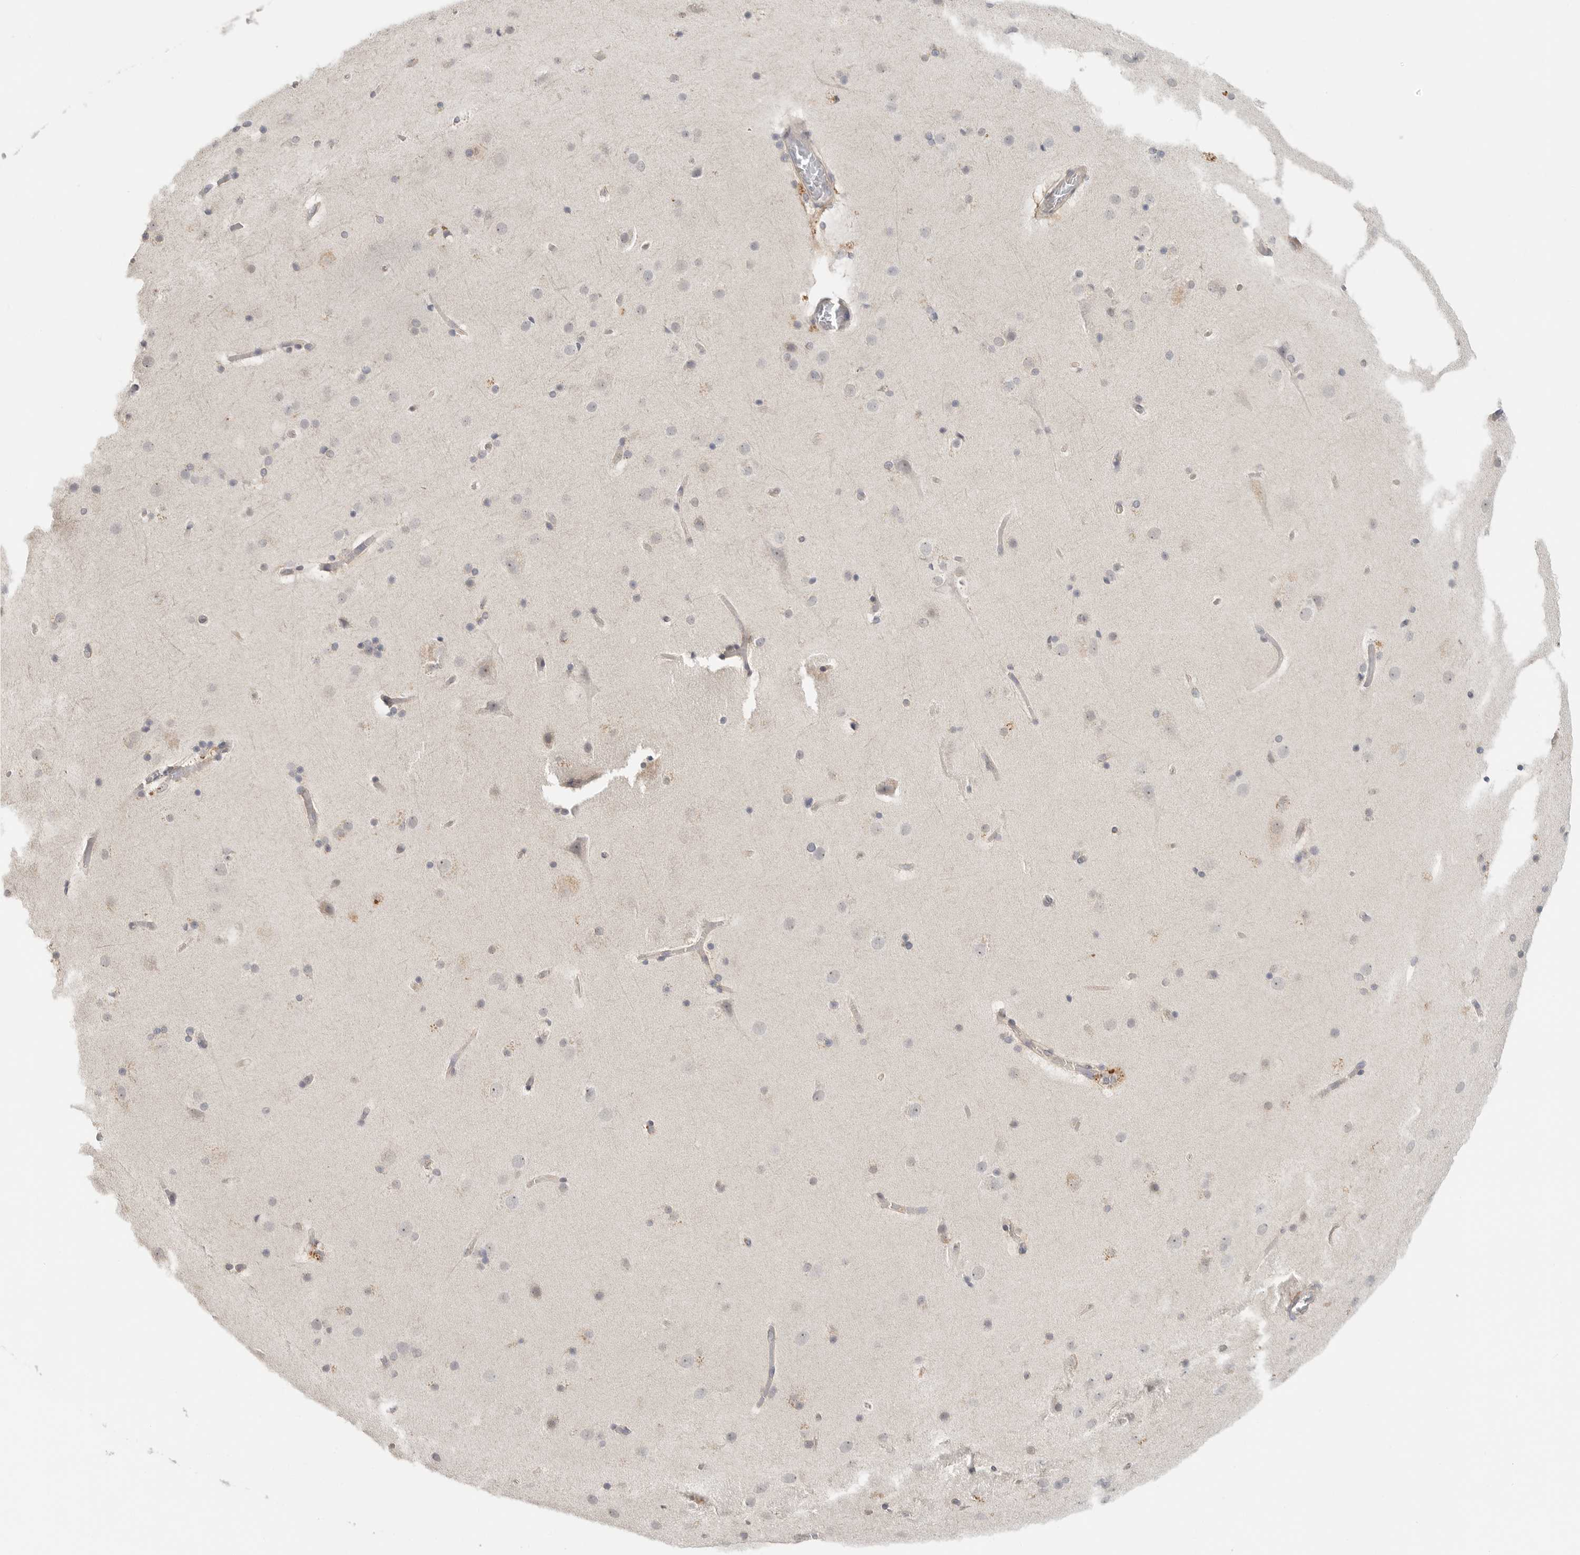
{"staining": {"intensity": "weak", "quantity": "<25%", "location": "cytoplasmic/membranous"}, "tissue": "cerebral cortex", "cell_type": "Endothelial cells", "image_type": "normal", "snomed": [{"axis": "morphology", "description": "Normal tissue, NOS"}, {"axis": "topography", "description": "Cerebral cortex"}], "caption": "This is an immunohistochemistry (IHC) histopathology image of unremarkable cerebral cortex. There is no expression in endothelial cells.", "gene": "HDAC6", "patient": {"sex": "male", "age": 57}}